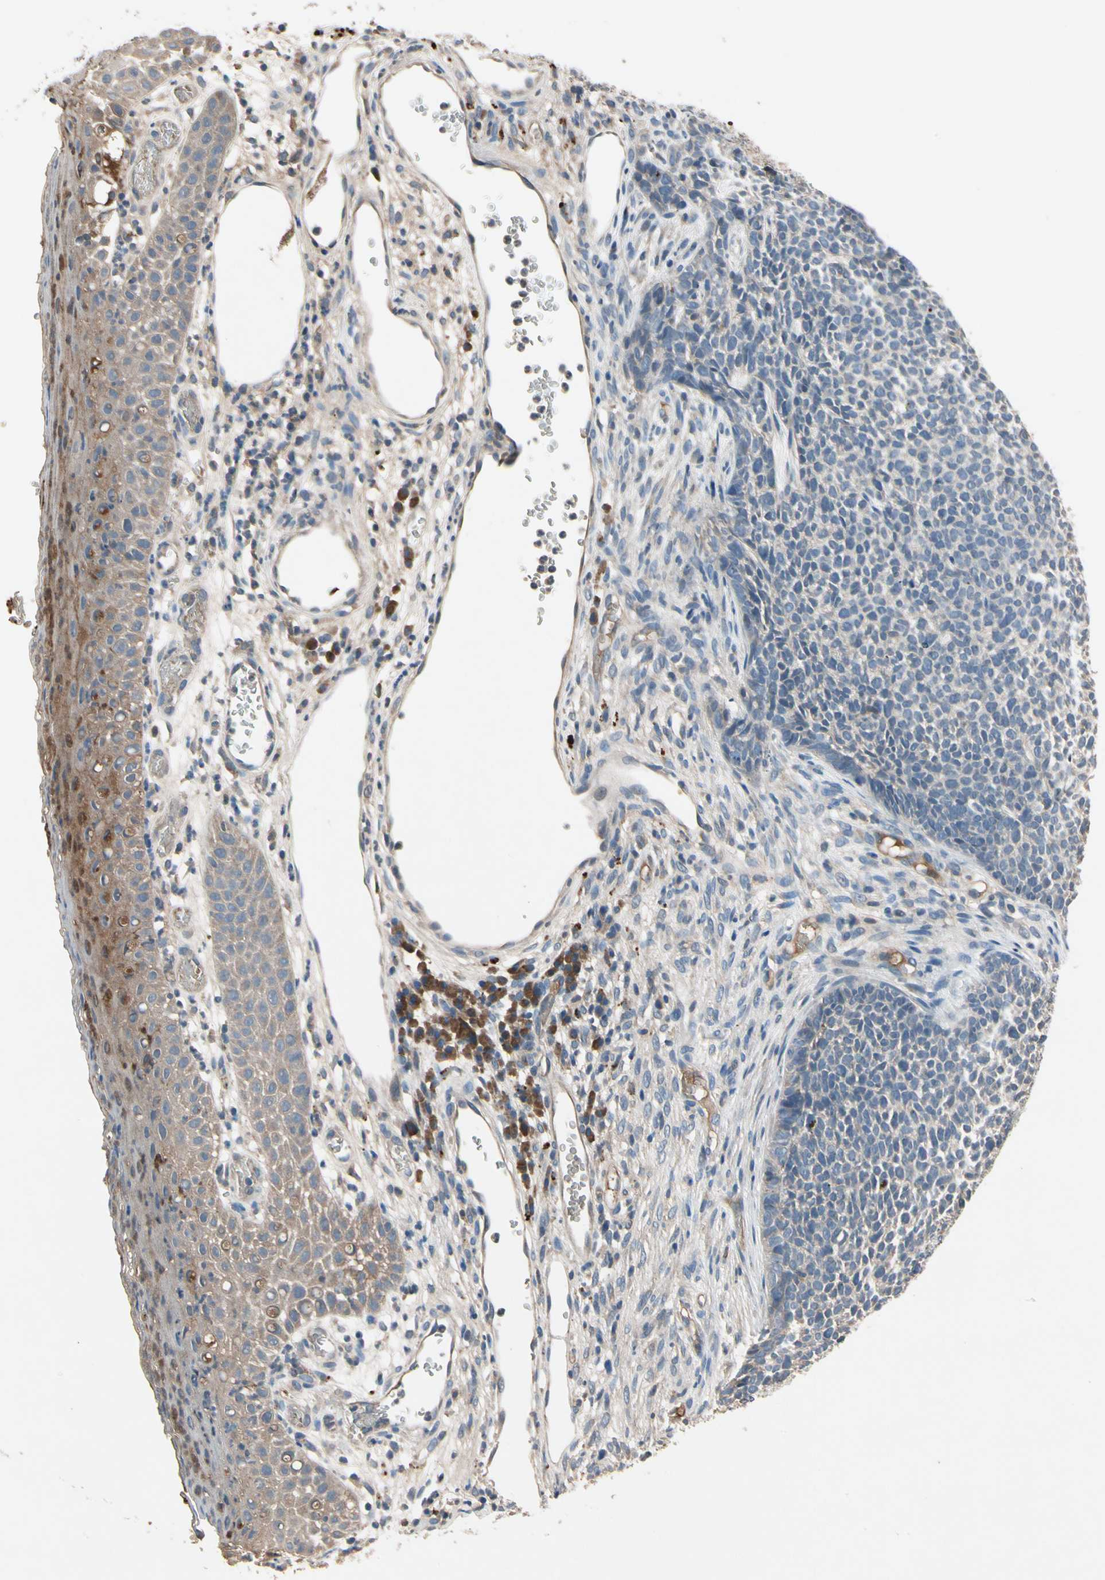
{"staining": {"intensity": "weak", "quantity": "<25%", "location": "cytoplasmic/membranous"}, "tissue": "skin cancer", "cell_type": "Tumor cells", "image_type": "cancer", "snomed": [{"axis": "morphology", "description": "Basal cell carcinoma"}, {"axis": "topography", "description": "Skin"}], "caption": "IHC image of neoplastic tissue: skin cancer stained with DAB demonstrates no significant protein staining in tumor cells.", "gene": "IL1RL1", "patient": {"sex": "female", "age": 84}}